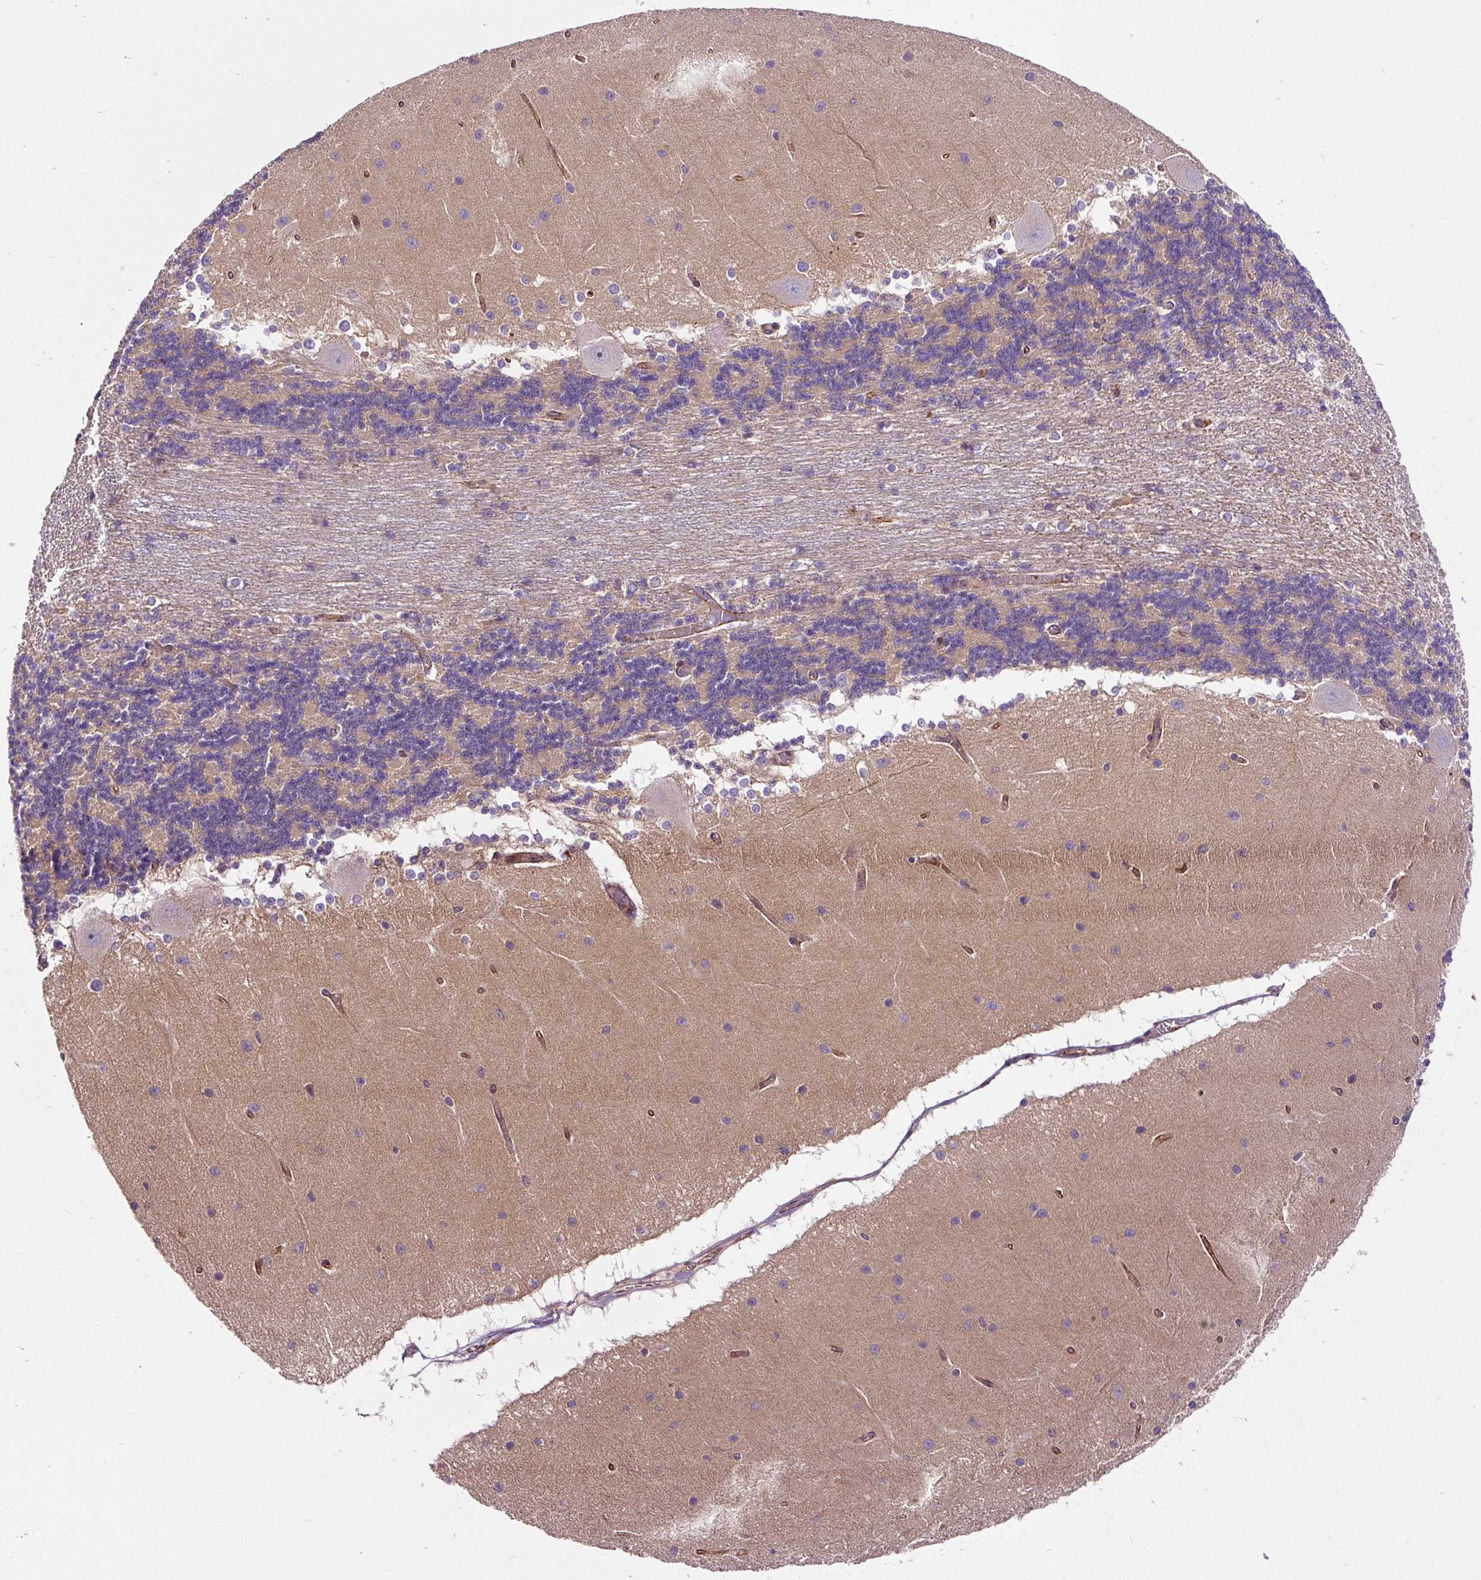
{"staining": {"intensity": "moderate", "quantity": "25%-75%", "location": "cytoplasmic/membranous"}, "tissue": "cerebellum", "cell_type": "Cells in granular layer", "image_type": "normal", "snomed": [{"axis": "morphology", "description": "Normal tissue, NOS"}, {"axis": "topography", "description": "Cerebellum"}], "caption": "Protein expression by immunohistochemistry shows moderate cytoplasmic/membranous expression in approximately 25%-75% of cells in granular layer in unremarkable cerebellum. The staining was performed using DAB (3,3'-diaminobenzidine) to visualize the protein expression in brown, while the nuclei were stained in blue with hematoxylin (Magnification: 20x).", "gene": "PCDHGB3", "patient": {"sex": "female", "age": 54}}